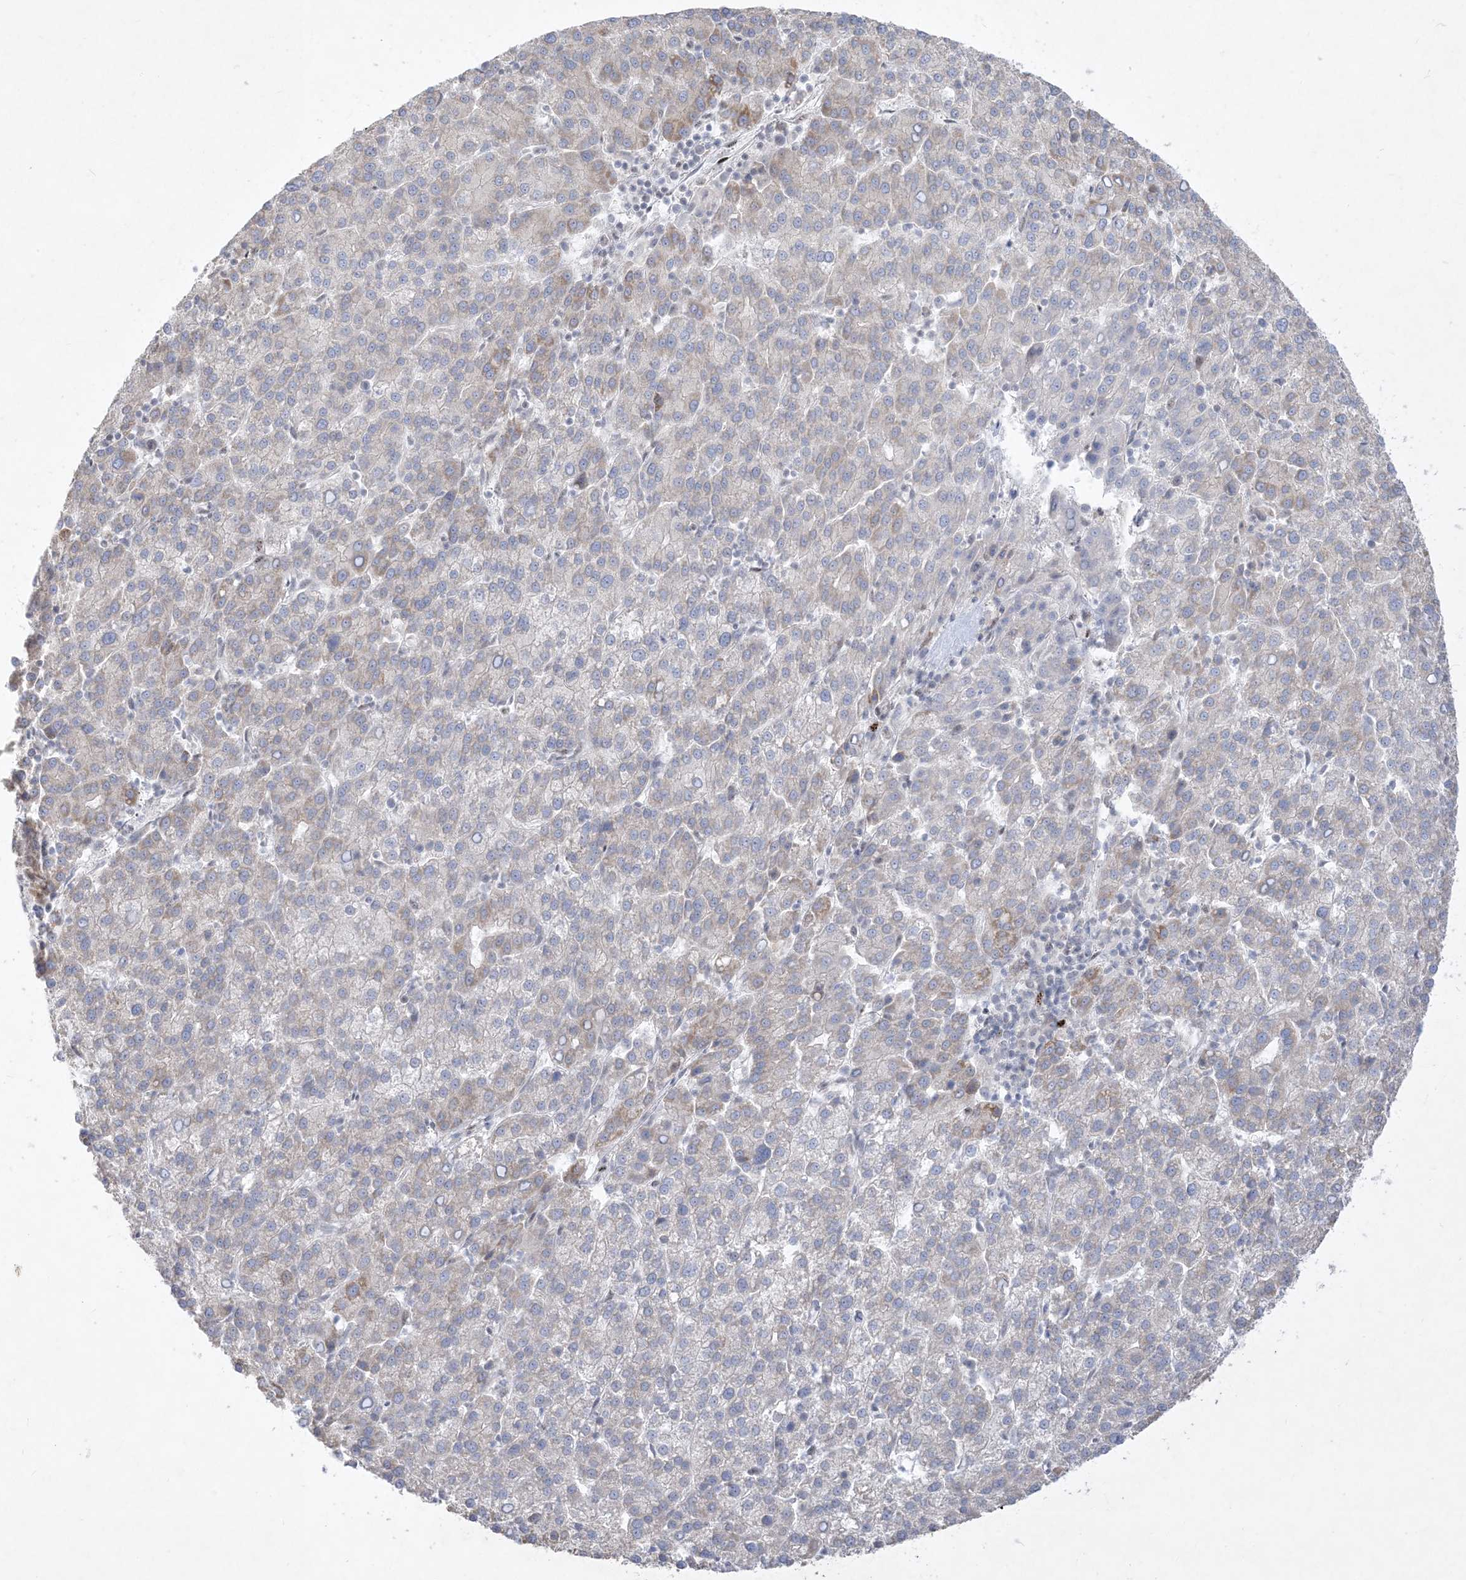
{"staining": {"intensity": "moderate", "quantity": "<25%", "location": "cytoplasmic/membranous"}, "tissue": "liver cancer", "cell_type": "Tumor cells", "image_type": "cancer", "snomed": [{"axis": "morphology", "description": "Carcinoma, Hepatocellular, NOS"}, {"axis": "topography", "description": "Liver"}], "caption": "An immunohistochemistry (IHC) micrograph of tumor tissue is shown. Protein staining in brown labels moderate cytoplasmic/membranous positivity in liver cancer (hepatocellular carcinoma) within tumor cells.", "gene": "BHLHE40", "patient": {"sex": "female", "age": 58}}